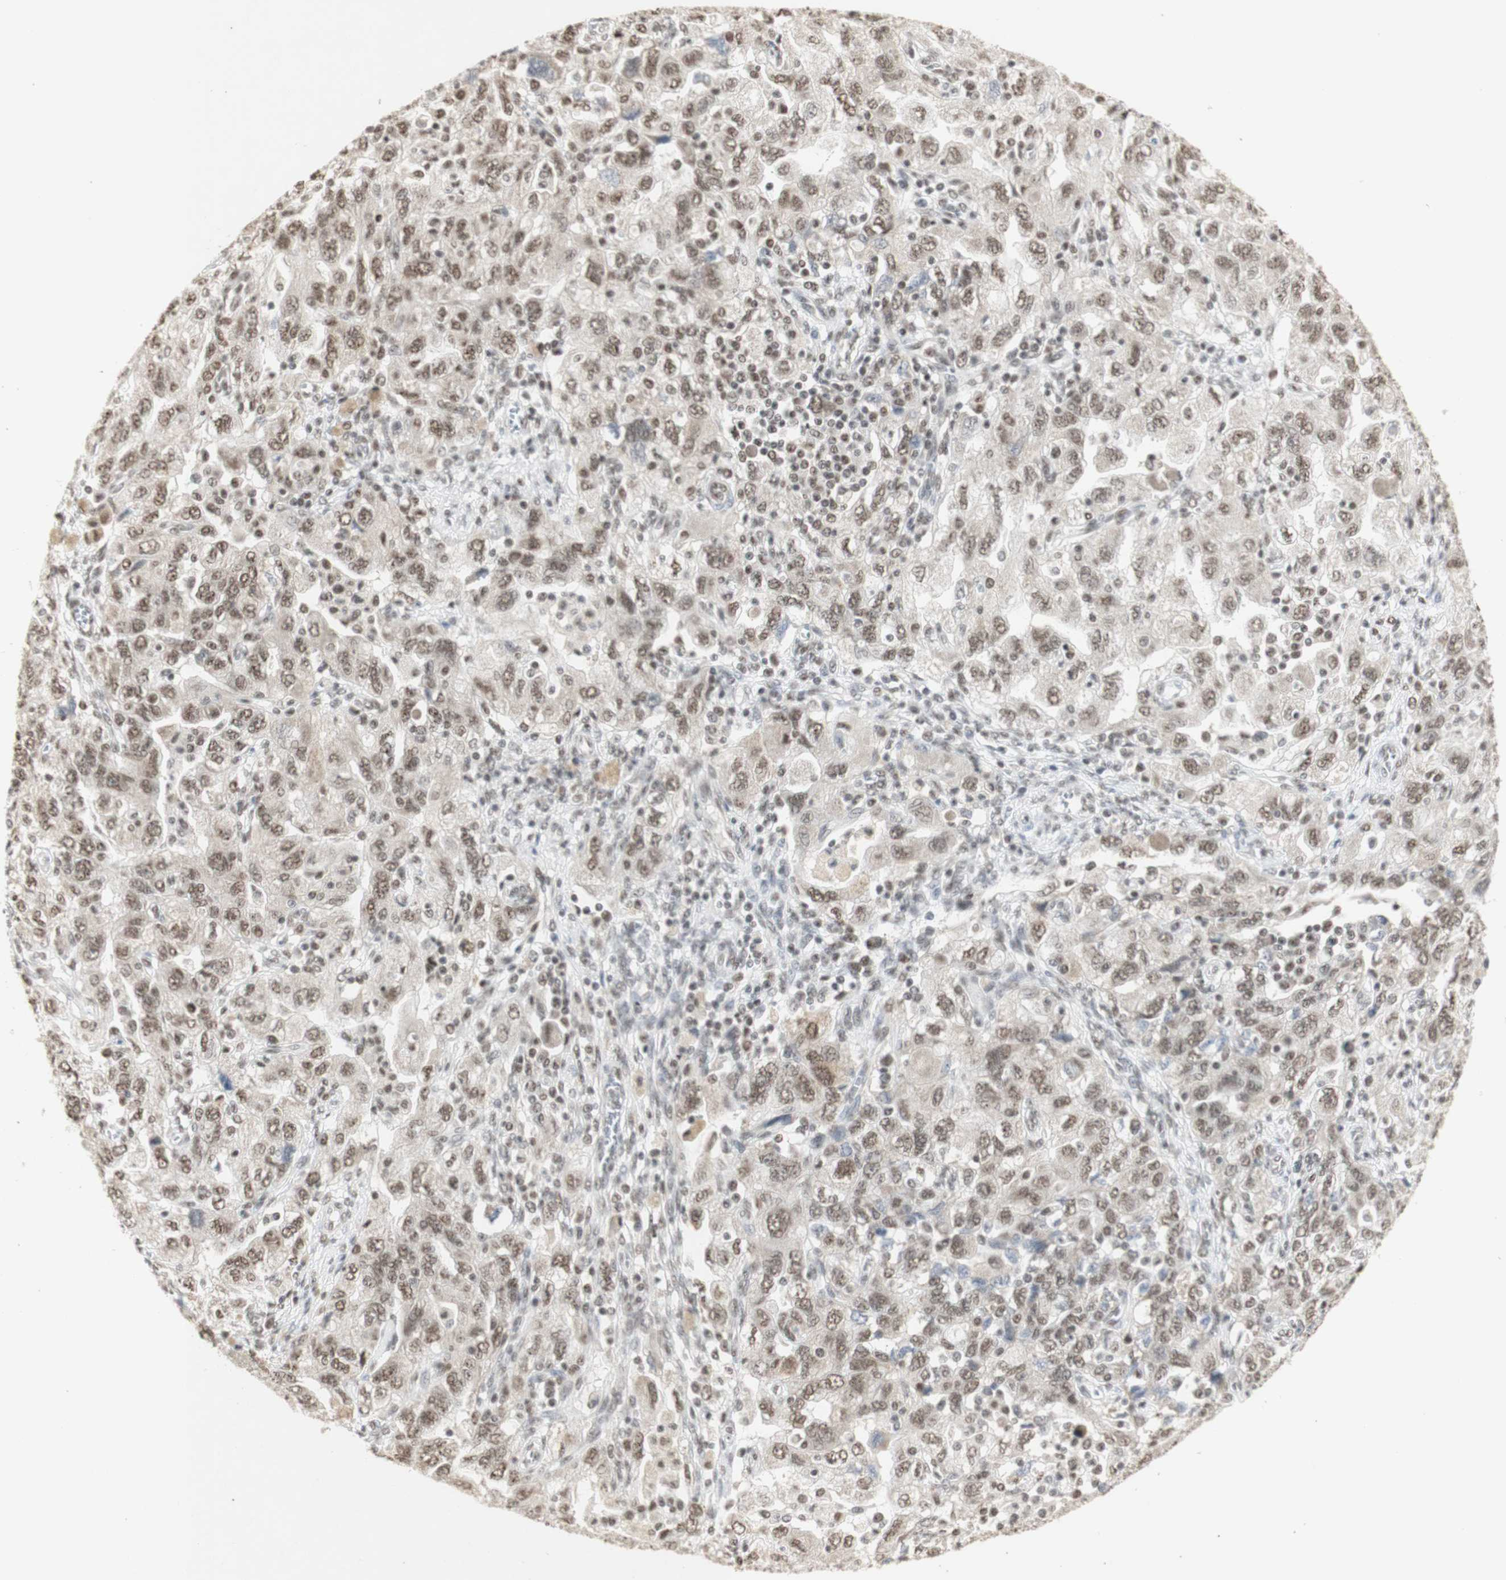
{"staining": {"intensity": "moderate", "quantity": ">75%", "location": "nuclear"}, "tissue": "ovarian cancer", "cell_type": "Tumor cells", "image_type": "cancer", "snomed": [{"axis": "morphology", "description": "Carcinoma, NOS"}, {"axis": "morphology", "description": "Cystadenocarcinoma, serous, NOS"}, {"axis": "topography", "description": "Ovary"}], "caption": "IHC (DAB) staining of human ovarian serous cystadenocarcinoma reveals moderate nuclear protein expression in about >75% of tumor cells.", "gene": "SNRPB", "patient": {"sex": "female", "age": 69}}